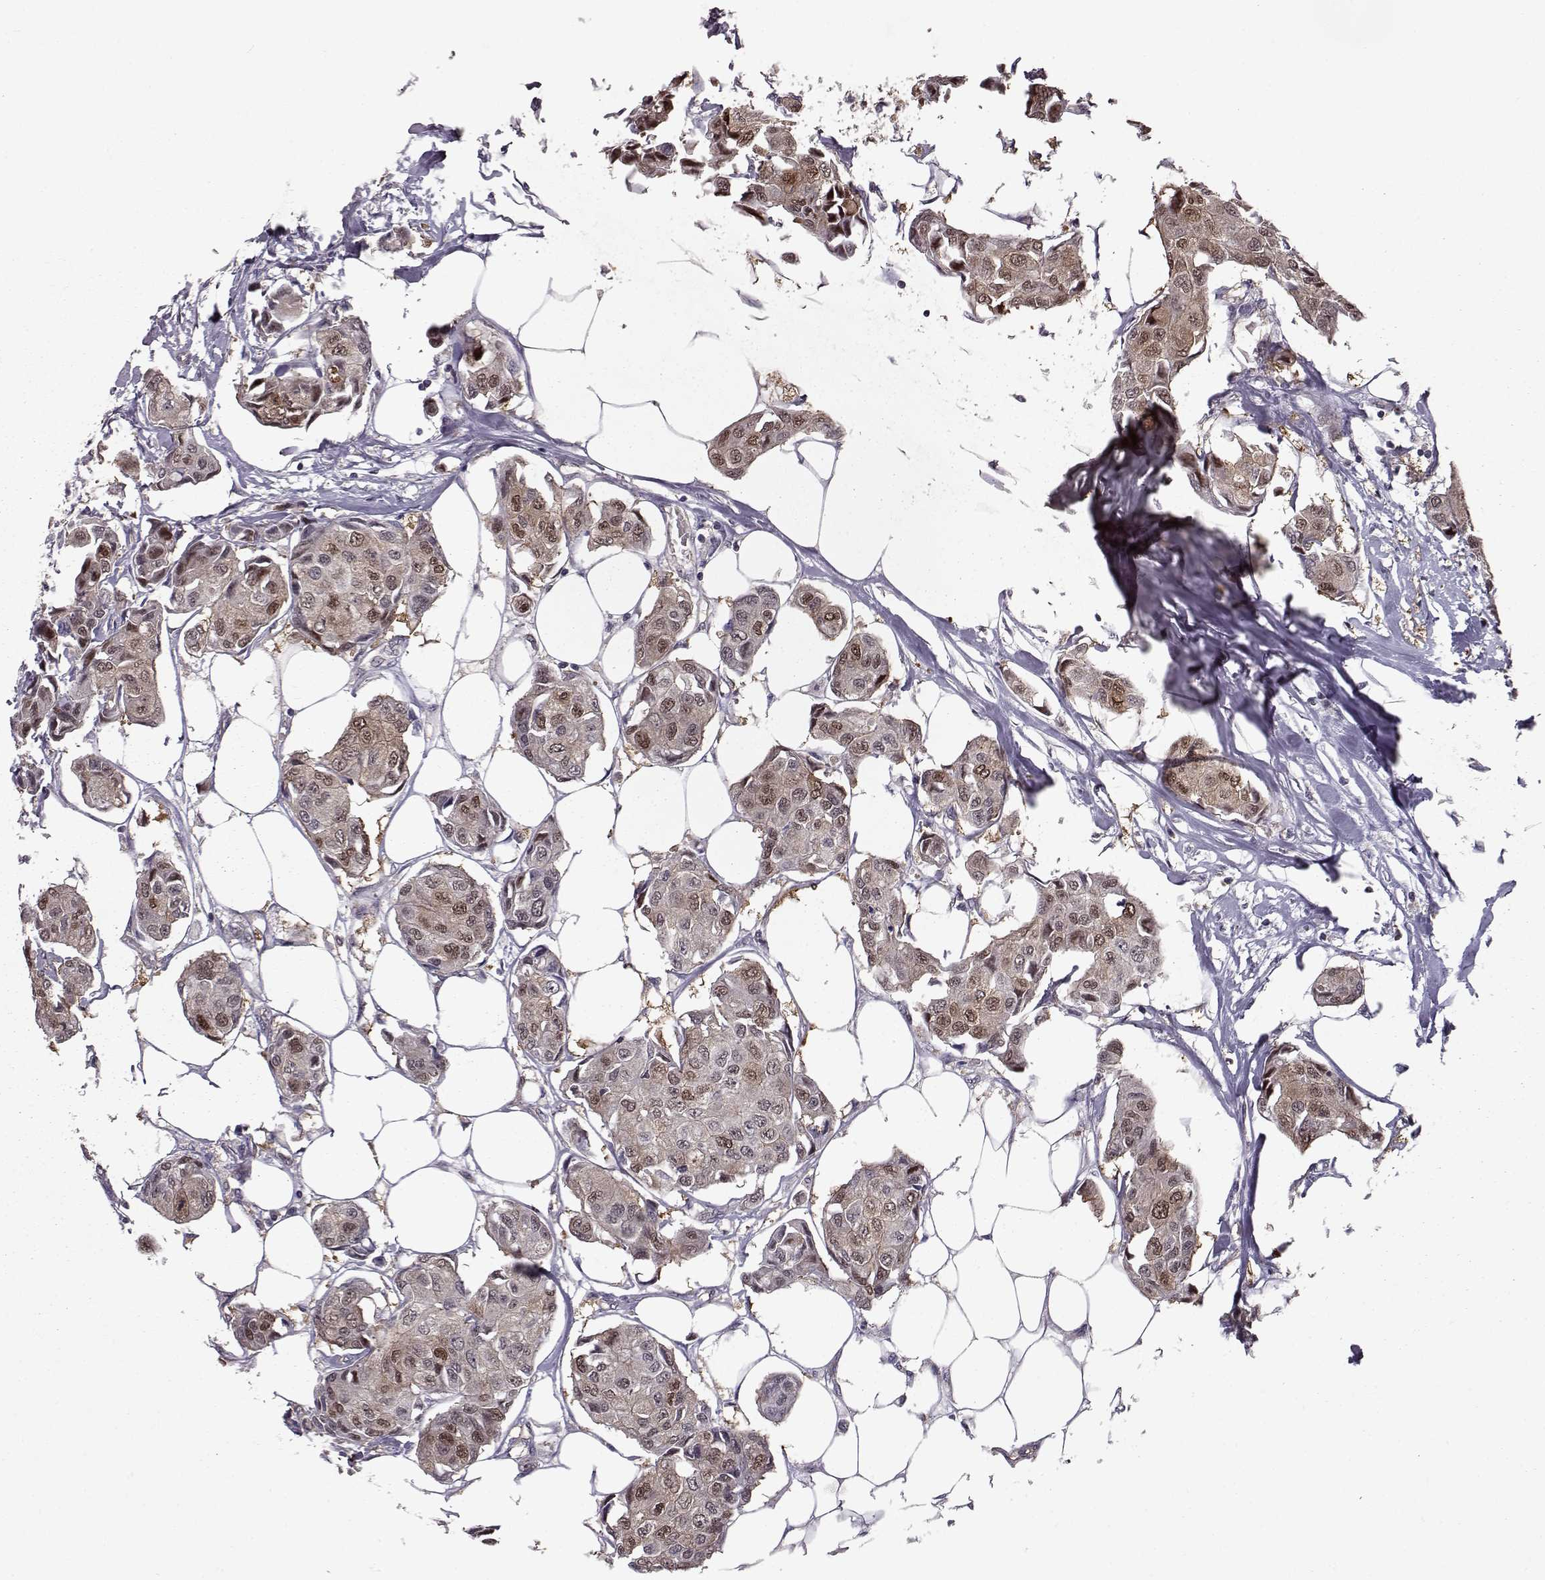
{"staining": {"intensity": "strong", "quantity": "25%-75%", "location": "cytoplasmic/membranous,nuclear"}, "tissue": "breast cancer", "cell_type": "Tumor cells", "image_type": "cancer", "snomed": [{"axis": "morphology", "description": "Duct carcinoma"}, {"axis": "topography", "description": "Breast"}, {"axis": "topography", "description": "Lymph node"}], "caption": "Approximately 25%-75% of tumor cells in human infiltrating ductal carcinoma (breast) exhibit strong cytoplasmic/membranous and nuclear protein positivity as visualized by brown immunohistochemical staining.", "gene": "RANBP1", "patient": {"sex": "female", "age": 80}}